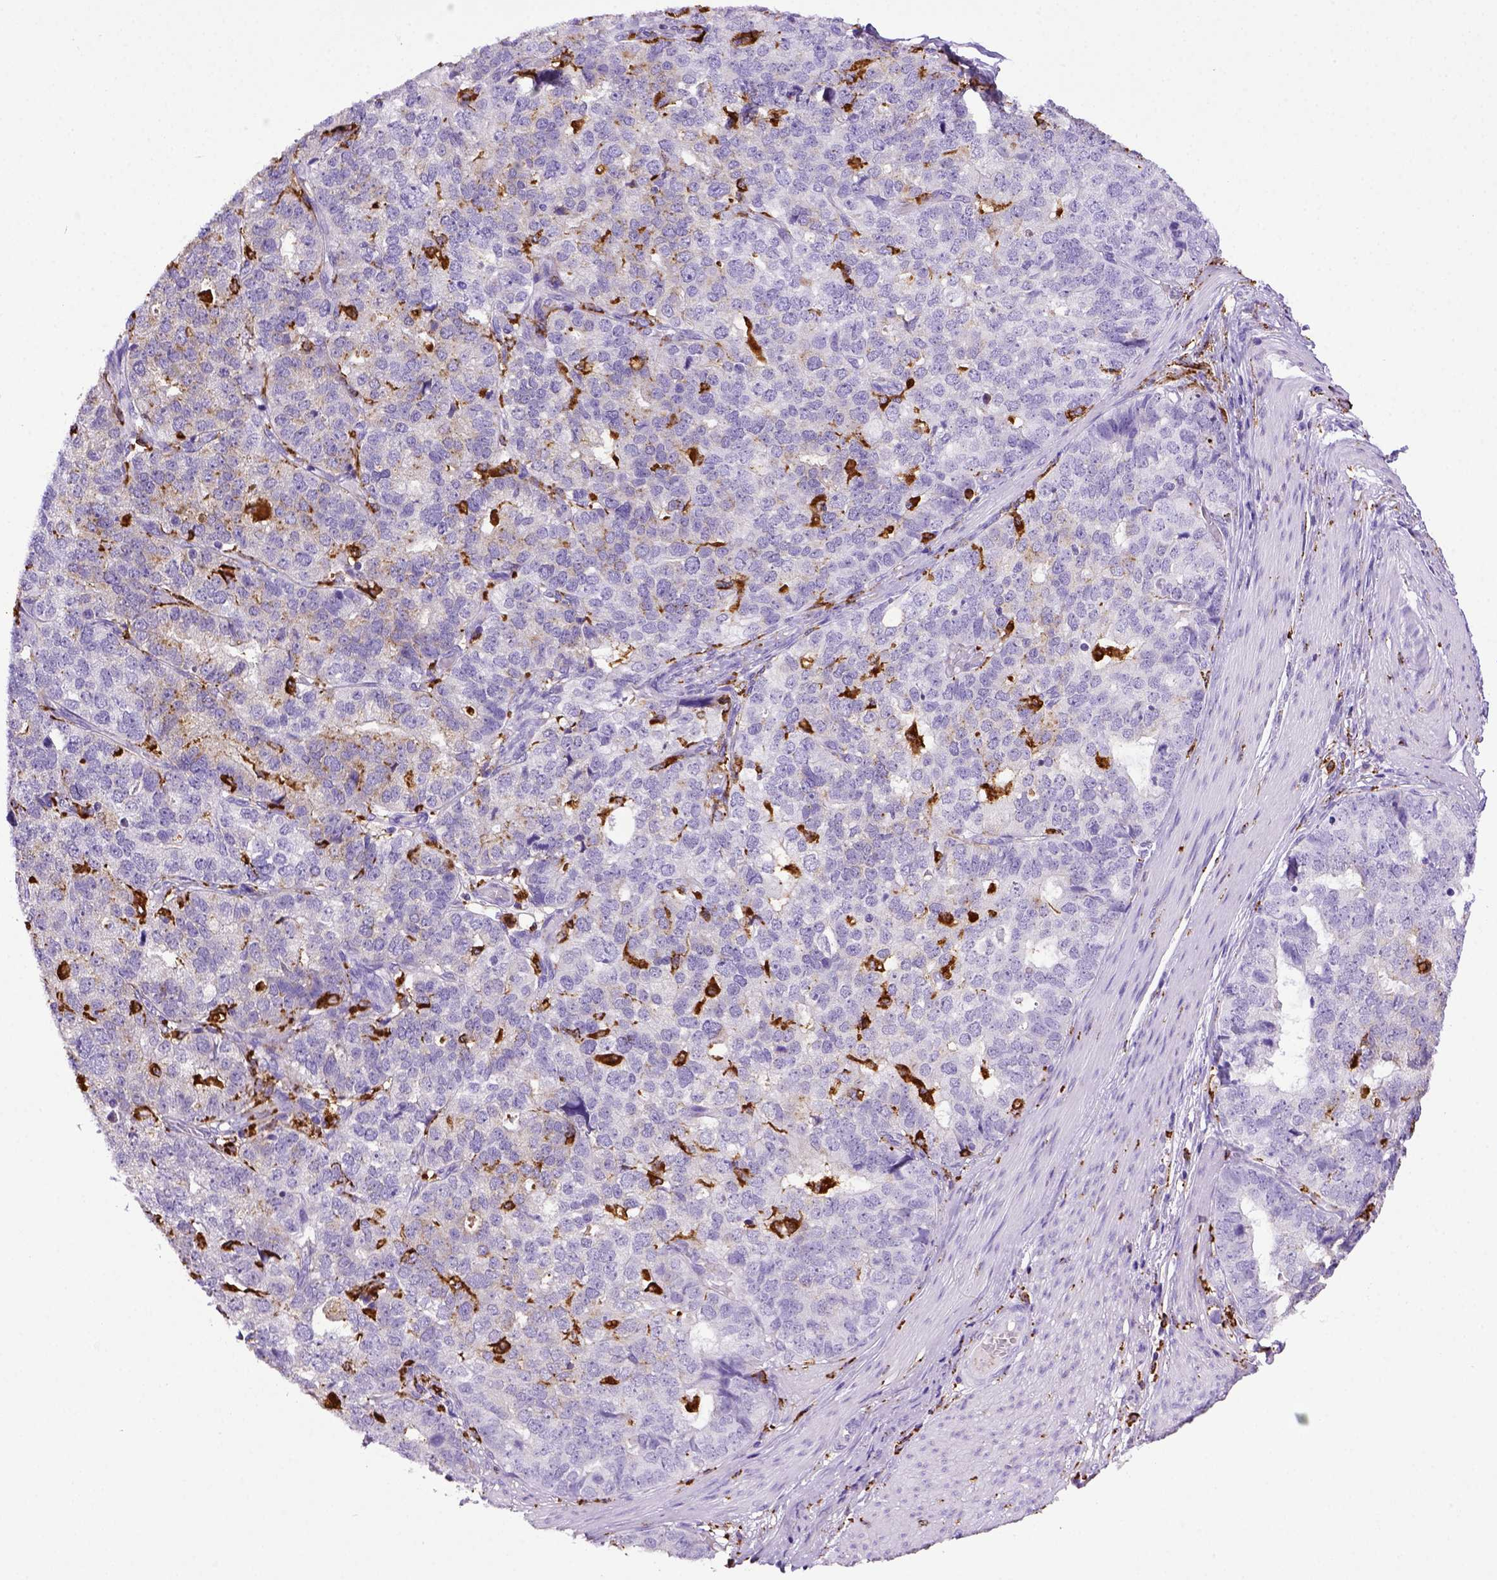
{"staining": {"intensity": "negative", "quantity": "none", "location": "none"}, "tissue": "stomach cancer", "cell_type": "Tumor cells", "image_type": "cancer", "snomed": [{"axis": "morphology", "description": "Adenocarcinoma, NOS"}, {"axis": "topography", "description": "Stomach"}], "caption": "The photomicrograph displays no significant staining in tumor cells of stomach adenocarcinoma.", "gene": "CD68", "patient": {"sex": "male", "age": 69}}